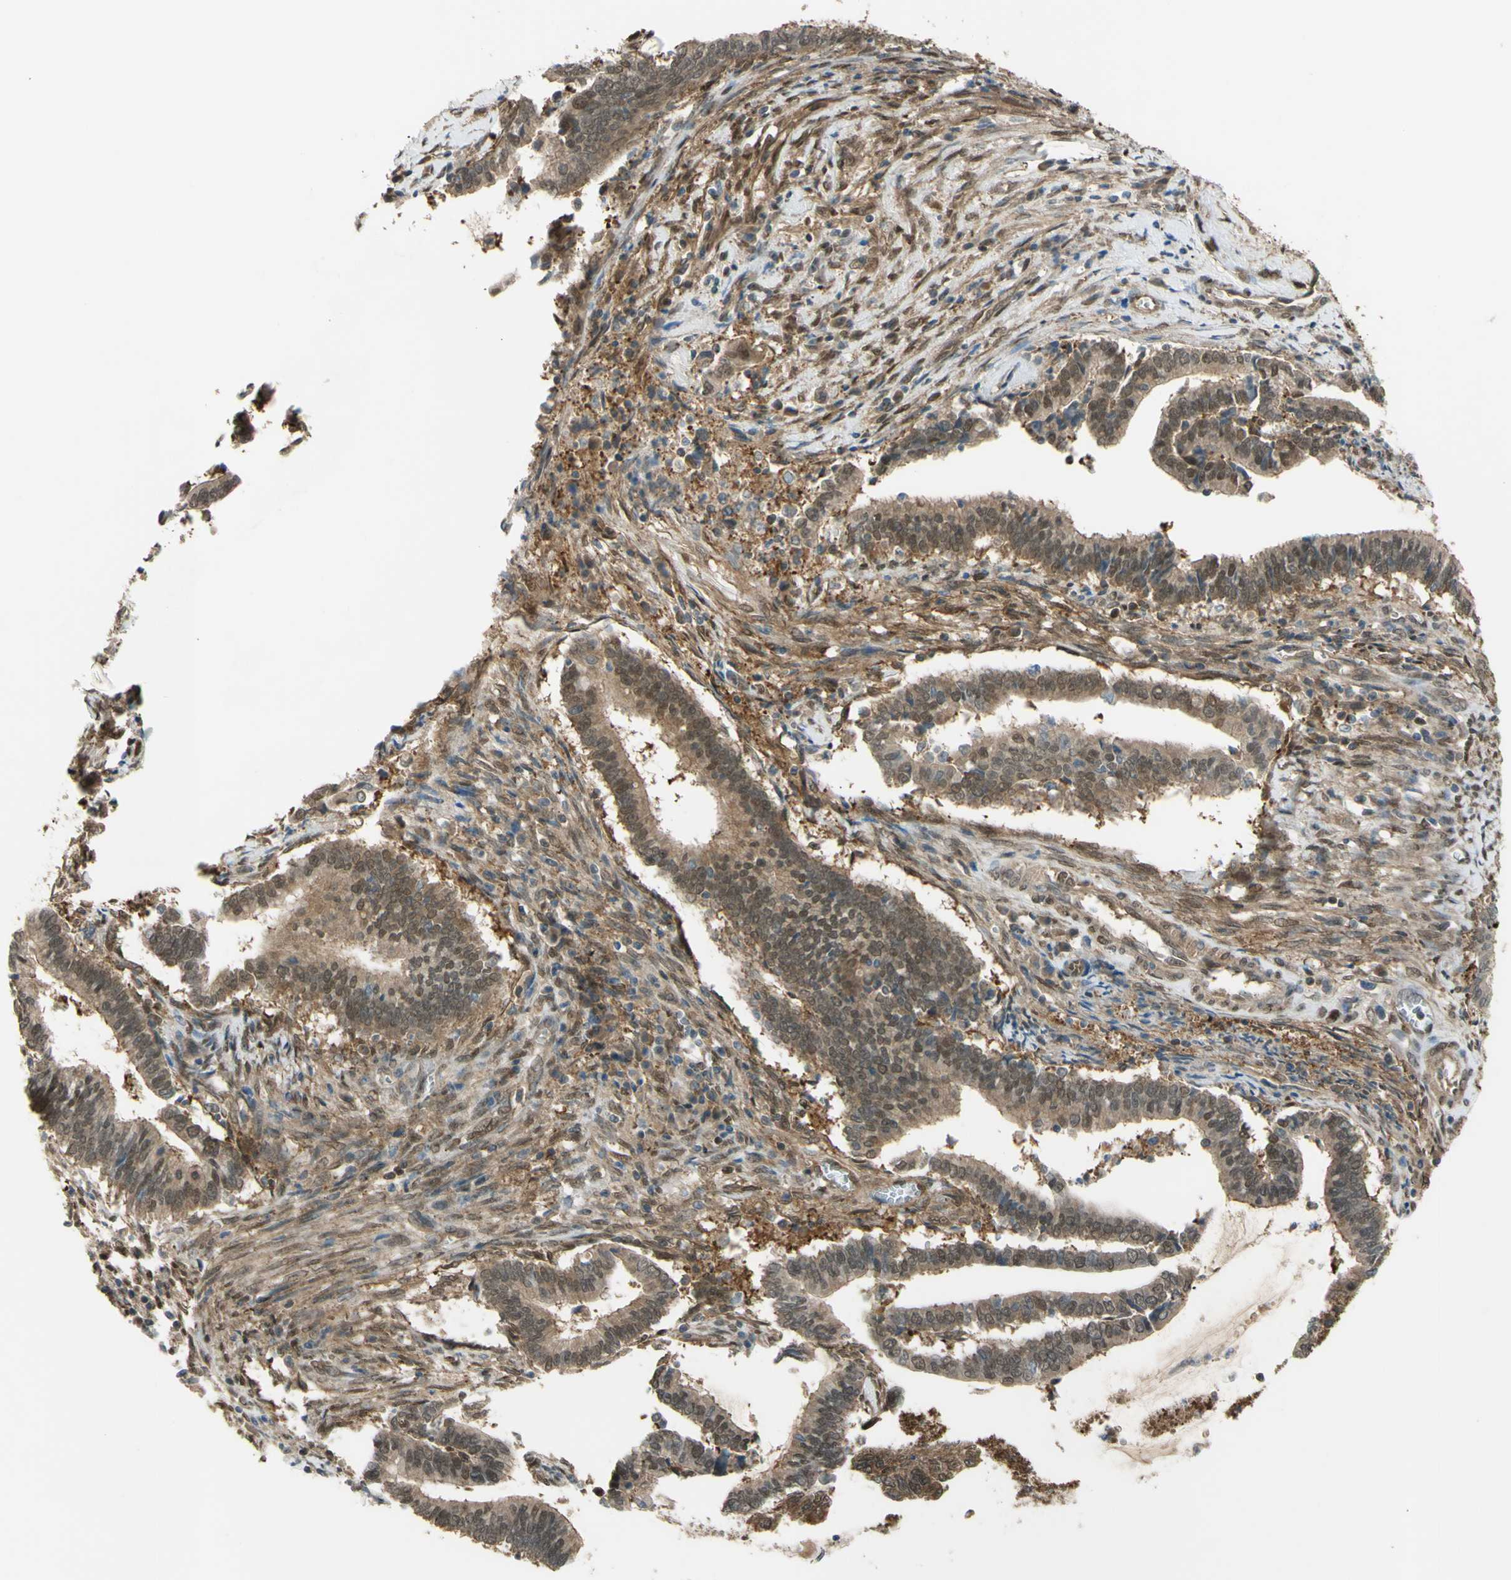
{"staining": {"intensity": "weak", "quantity": ">75%", "location": "cytoplasmic/membranous"}, "tissue": "cervical cancer", "cell_type": "Tumor cells", "image_type": "cancer", "snomed": [{"axis": "morphology", "description": "Adenocarcinoma, NOS"}, {"axis": "topography", "description": "Cervix"}], "caption": "Approximately >75% of tumor cells in human cervical cancer (adenocarcinoma) display weak cytoplasmic/membranous protein positivity as visualized by brown immunohistochemical staining.", "gene": "YWHAQ", "patient": {"sex": "female", "age": 44}}